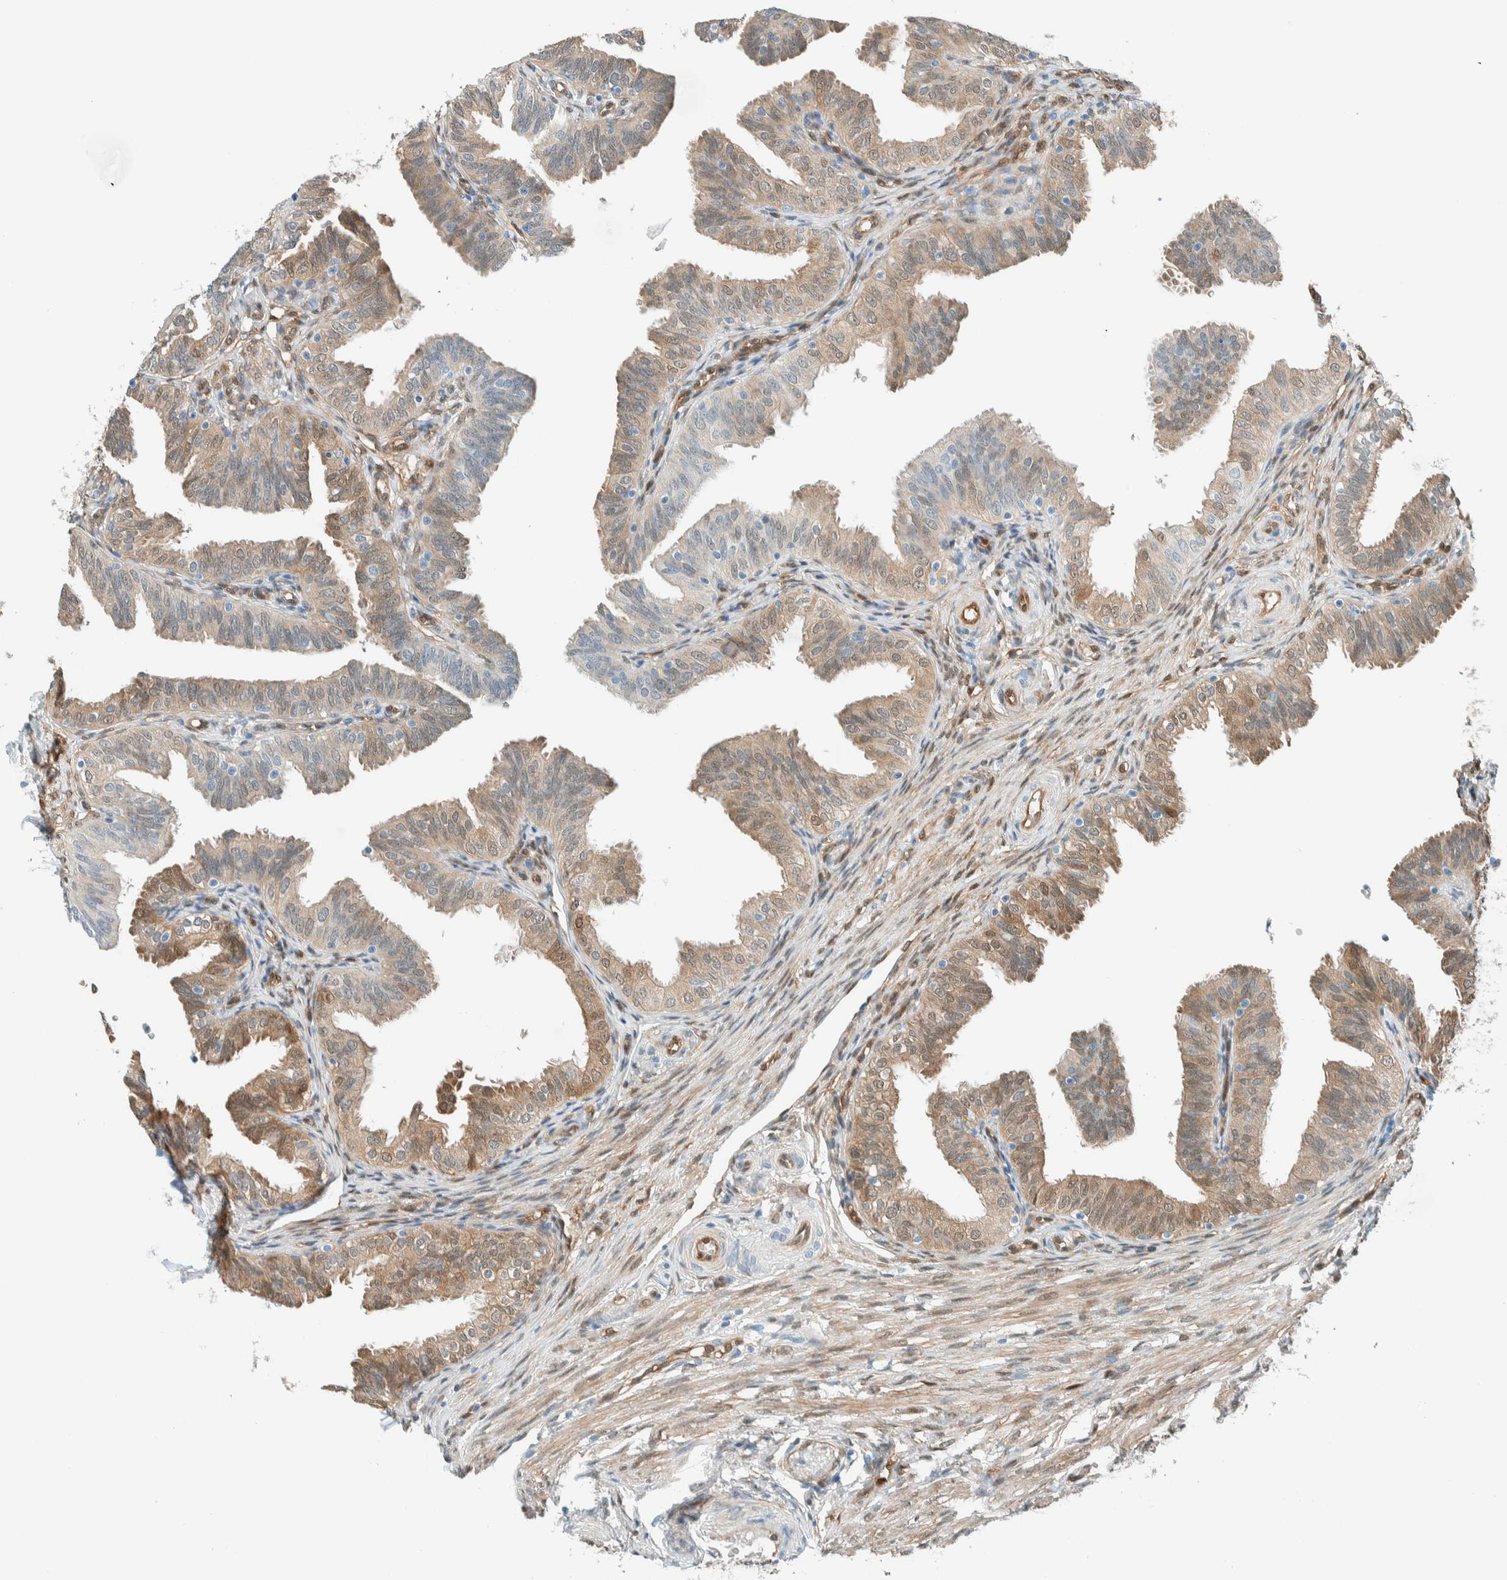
{"staining": {"intensity": "weak", "quantity": "25%-75%", "location": "cytoplasmic/membranous,nuclear"}, "tissue": "fallopian tube", "cell_type": "Glandular cells", "image_type": "normal", "snomed": [{"axis": "morphology", "description": "Normal tissue, NOS"}, {"axis": "topography", "description": "Fallopian tube"}], "caption": "Protein analysis of unremarkable fallopian tube displays weak cytoplasmic/membranous,nuclear expression in about 25%-75% of glandular cells.", "gene": "NXN", "patient": {"sex": "female", "age": 35}}